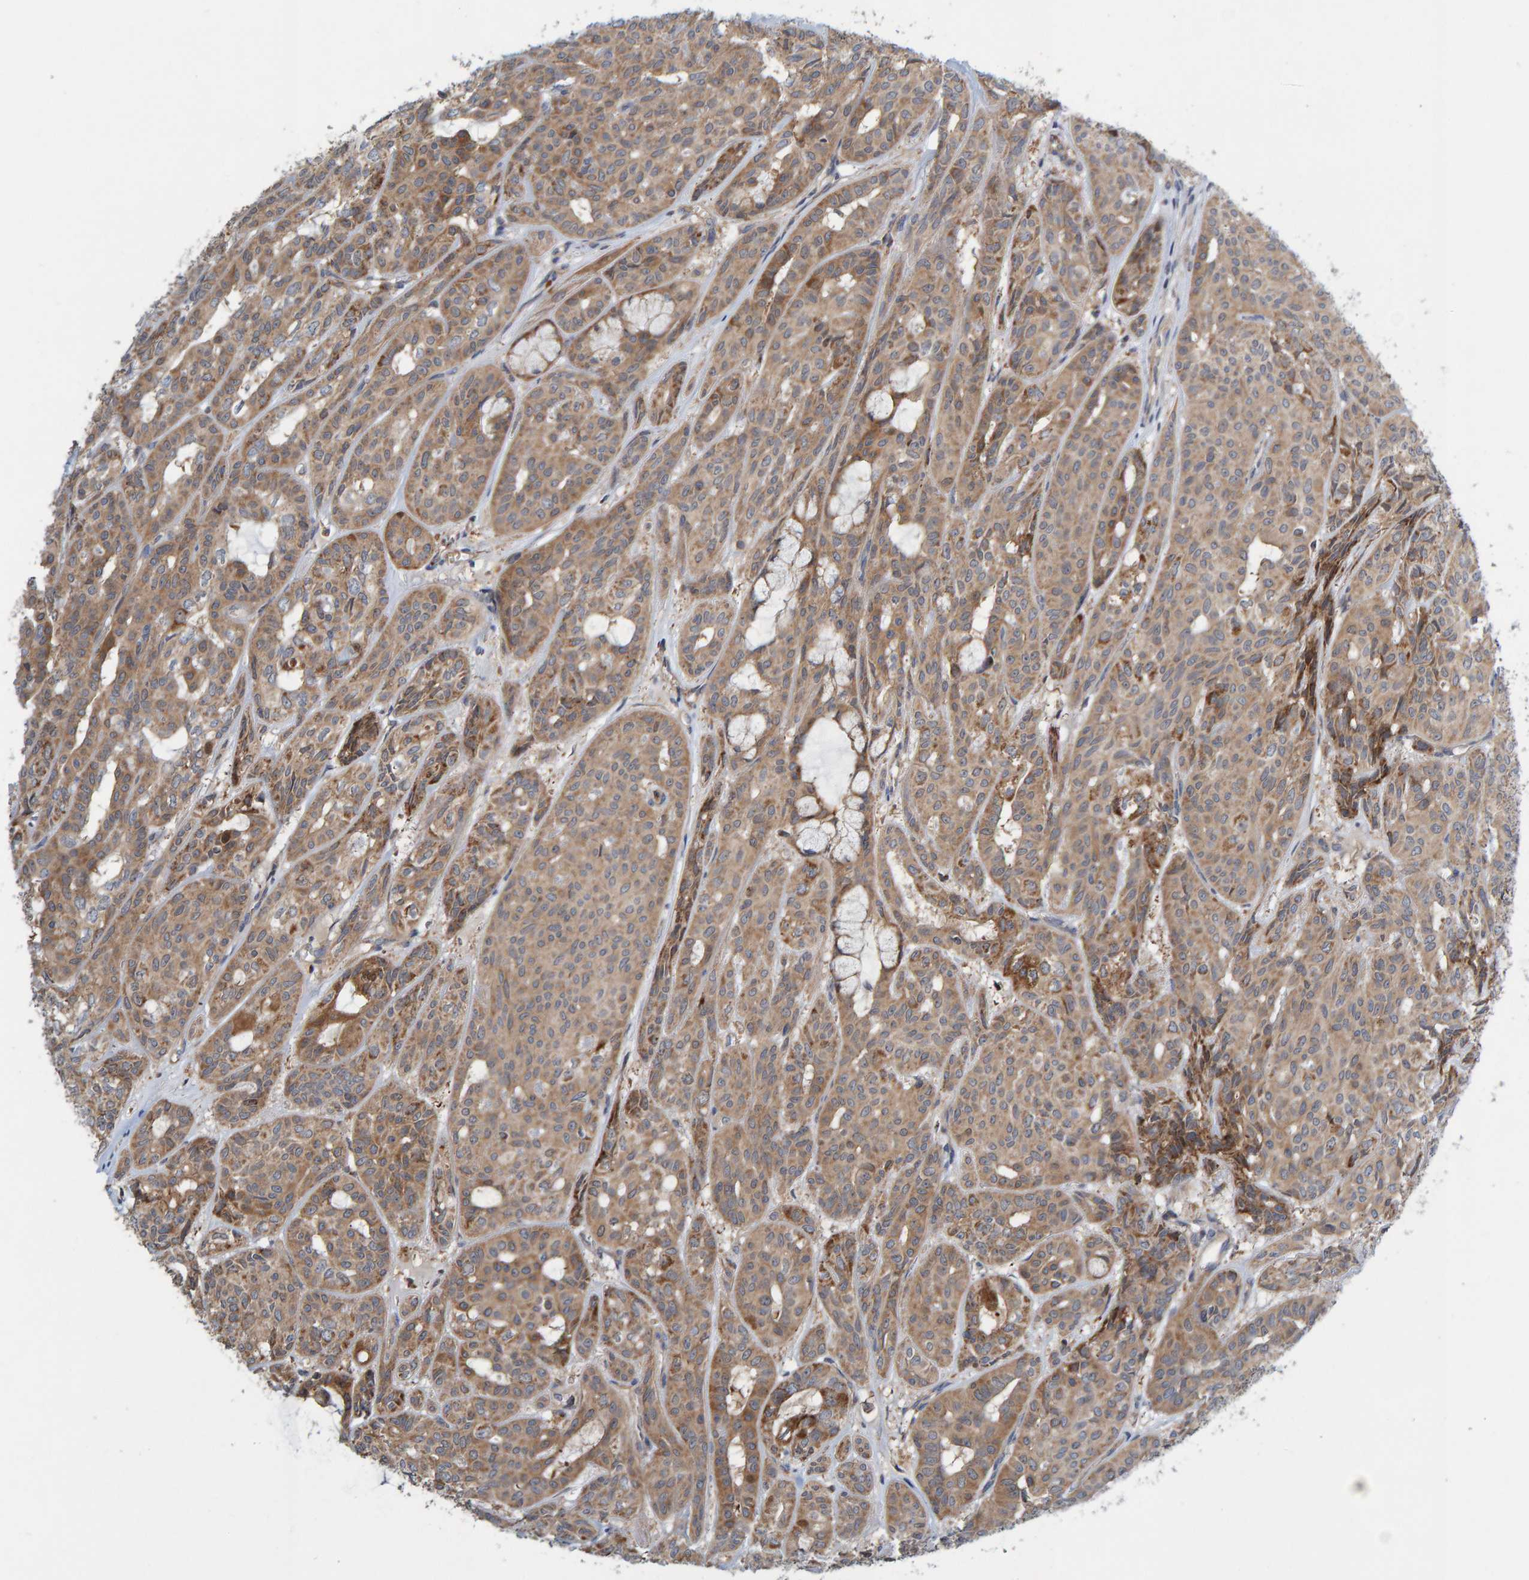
{"staining": {"intensity": "moderate", "quantity": ">75%", "location": "cytoplasmic/membranous"}, "tissue": "head and neck cancer", "cell_type": "Tumor cells", "image_type": "cancer", "snomed": [{"axis": "morphology", "description": "Adenocarcinoma, NOS"}, {"axis": "topography", "description": "Salivary gland, NOS"}, {"axis": "topography", "description": "Head-Neck"}], "caption": "Head and neck cancer (adenocarcinoma) stained with a protein marker displays moderate staining in tumor cells.", "gene": "KIAA0753", "patient": {"sex": "female", "age": 76}}